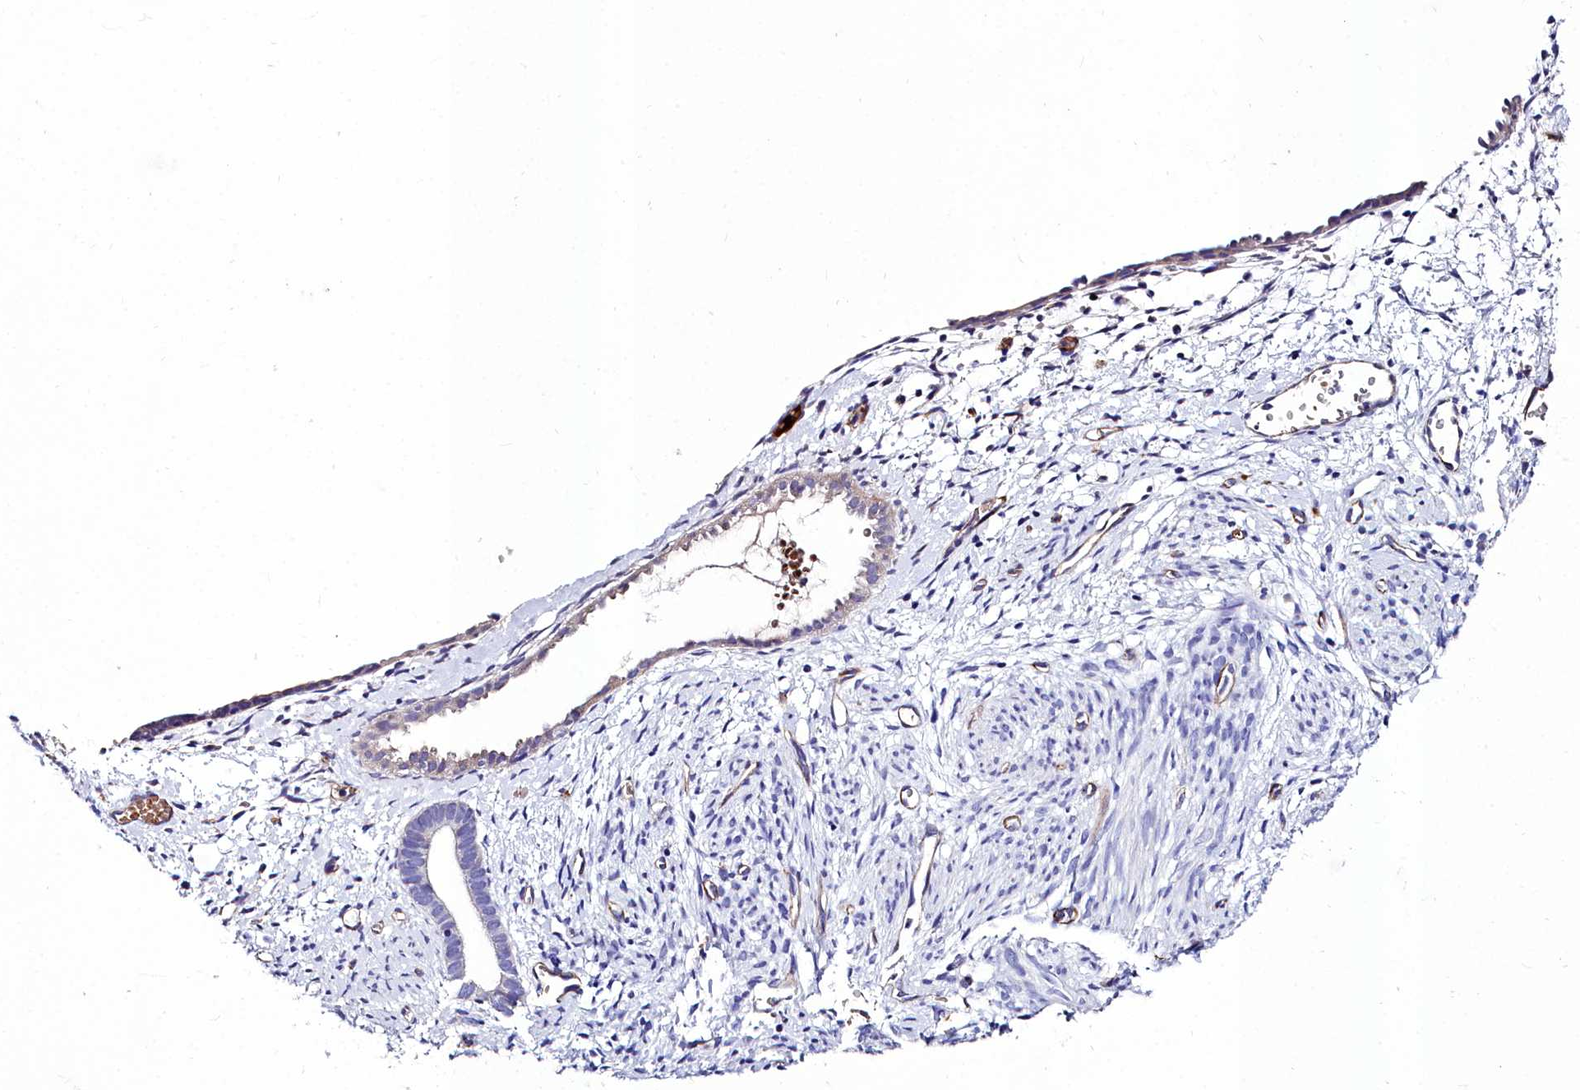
{"staining": {"intensity": "negative", "quantity": "none", "location": "none"}, "tissue": "endometrium", "cell_type": "Cells in endometrial stroma", "image_type": "normal", "snomed": [{"axis": "morphology", "description": "Normal tissue, NOS"}, {"axis": "morphology", "description": "Adenocarcinoma, NOS"}, {"axis": "topography", "description": "Endometrium"}], "caption": "Immunohistochemical staining of normal endometrium shows no significant expression in cells in endometrial stroma. The staining was performed using DAB (3,3'-diaminobenzidine) to visualize the protein expression in brown, while the nuclei were stained in blue with hematoxylin (Magnification: 20x).", "gene": "CYP4F11", "patient": {"sex": "female", "age": 57}}